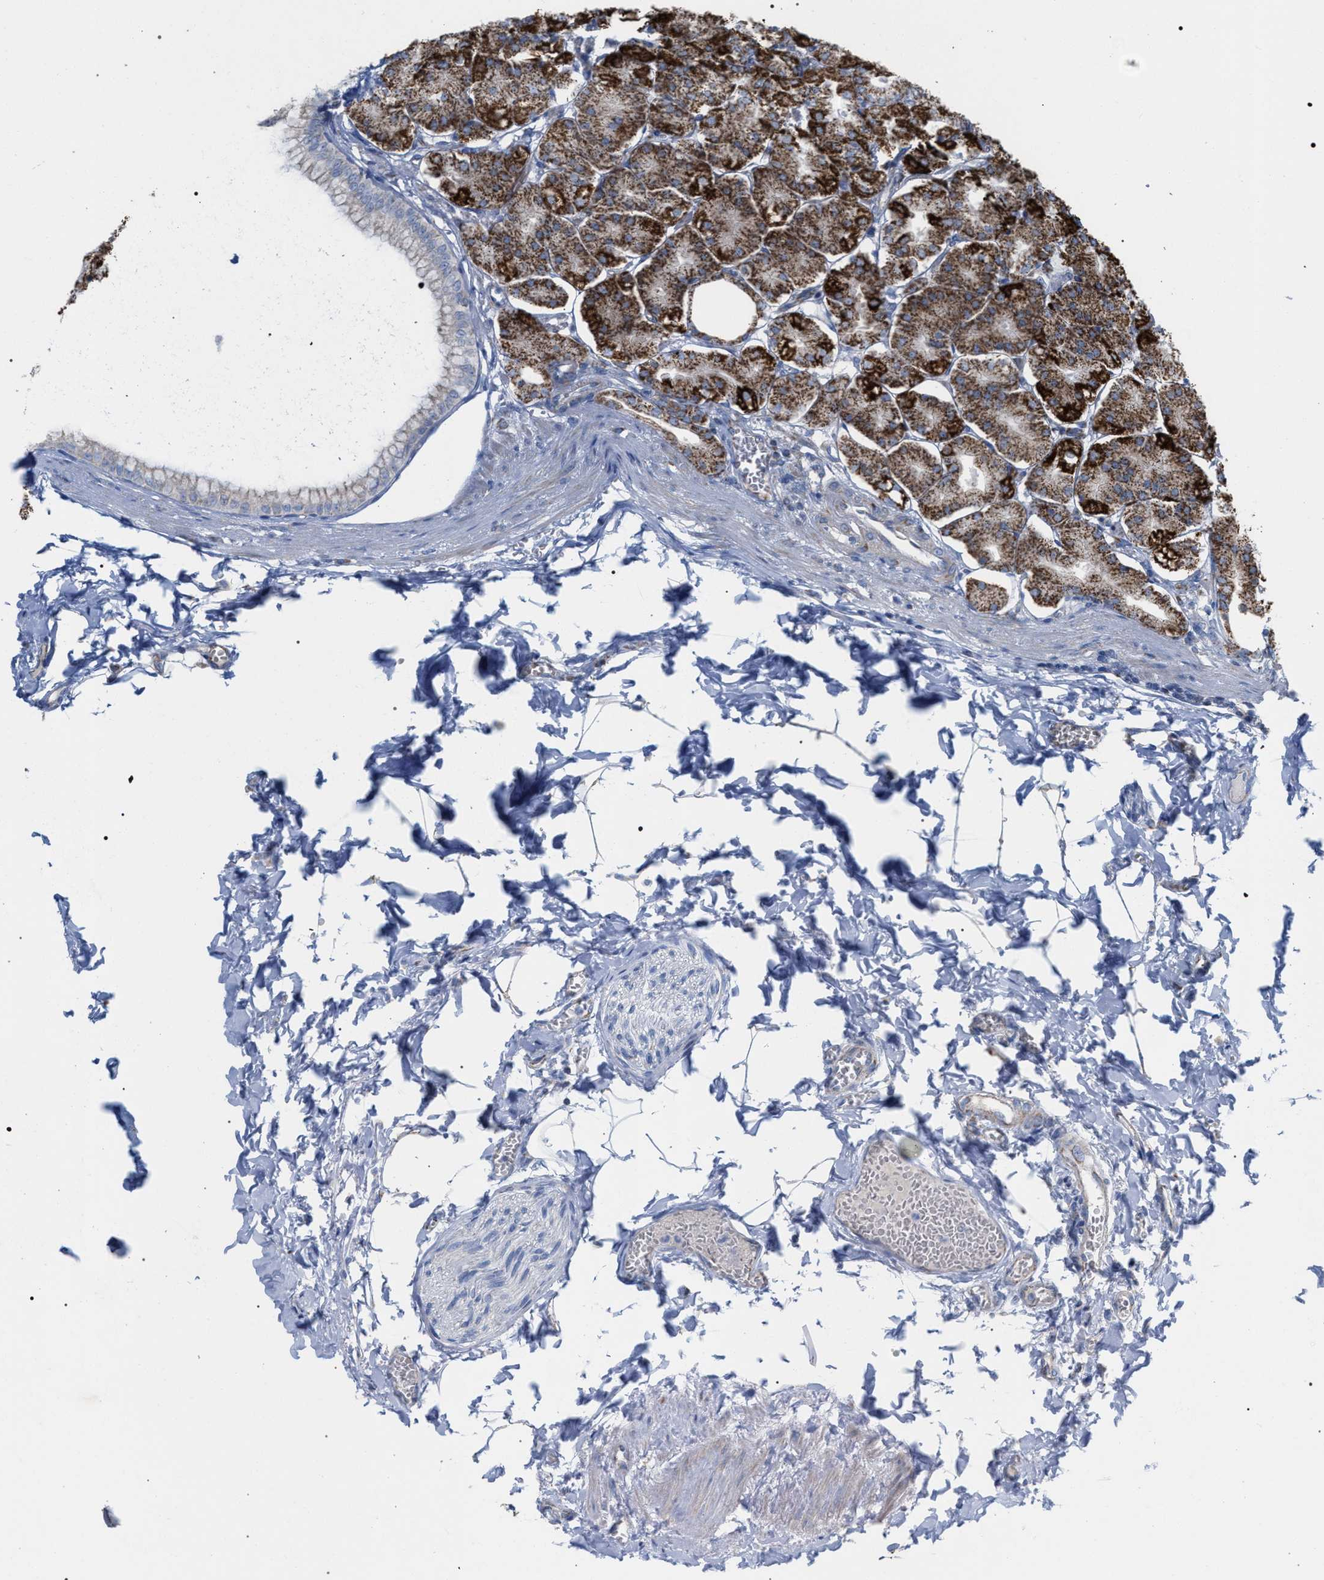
{"staining": {"intensity": "strong", "quantity": "25%-75%", "location": "cytoplasmic/membranous"}, "tissue": "stomach", "cell_type": "Glandular cells", "image_type": "normal", "snomed": [{"axis": "morphology", "description": "Normal tissue, NOS"}, {"axis": "topography", "description": "Stomach, lower"}], "caption": "DAB immunohistochemical staining of benign stomach exhibits strong cytoplasmic/membranous protein staining in approximately 25%-75% of glandular cells. Nuclei are stained in blue.", "gene": "ECI2", "patient": {"sex": "male", "age": 71}}